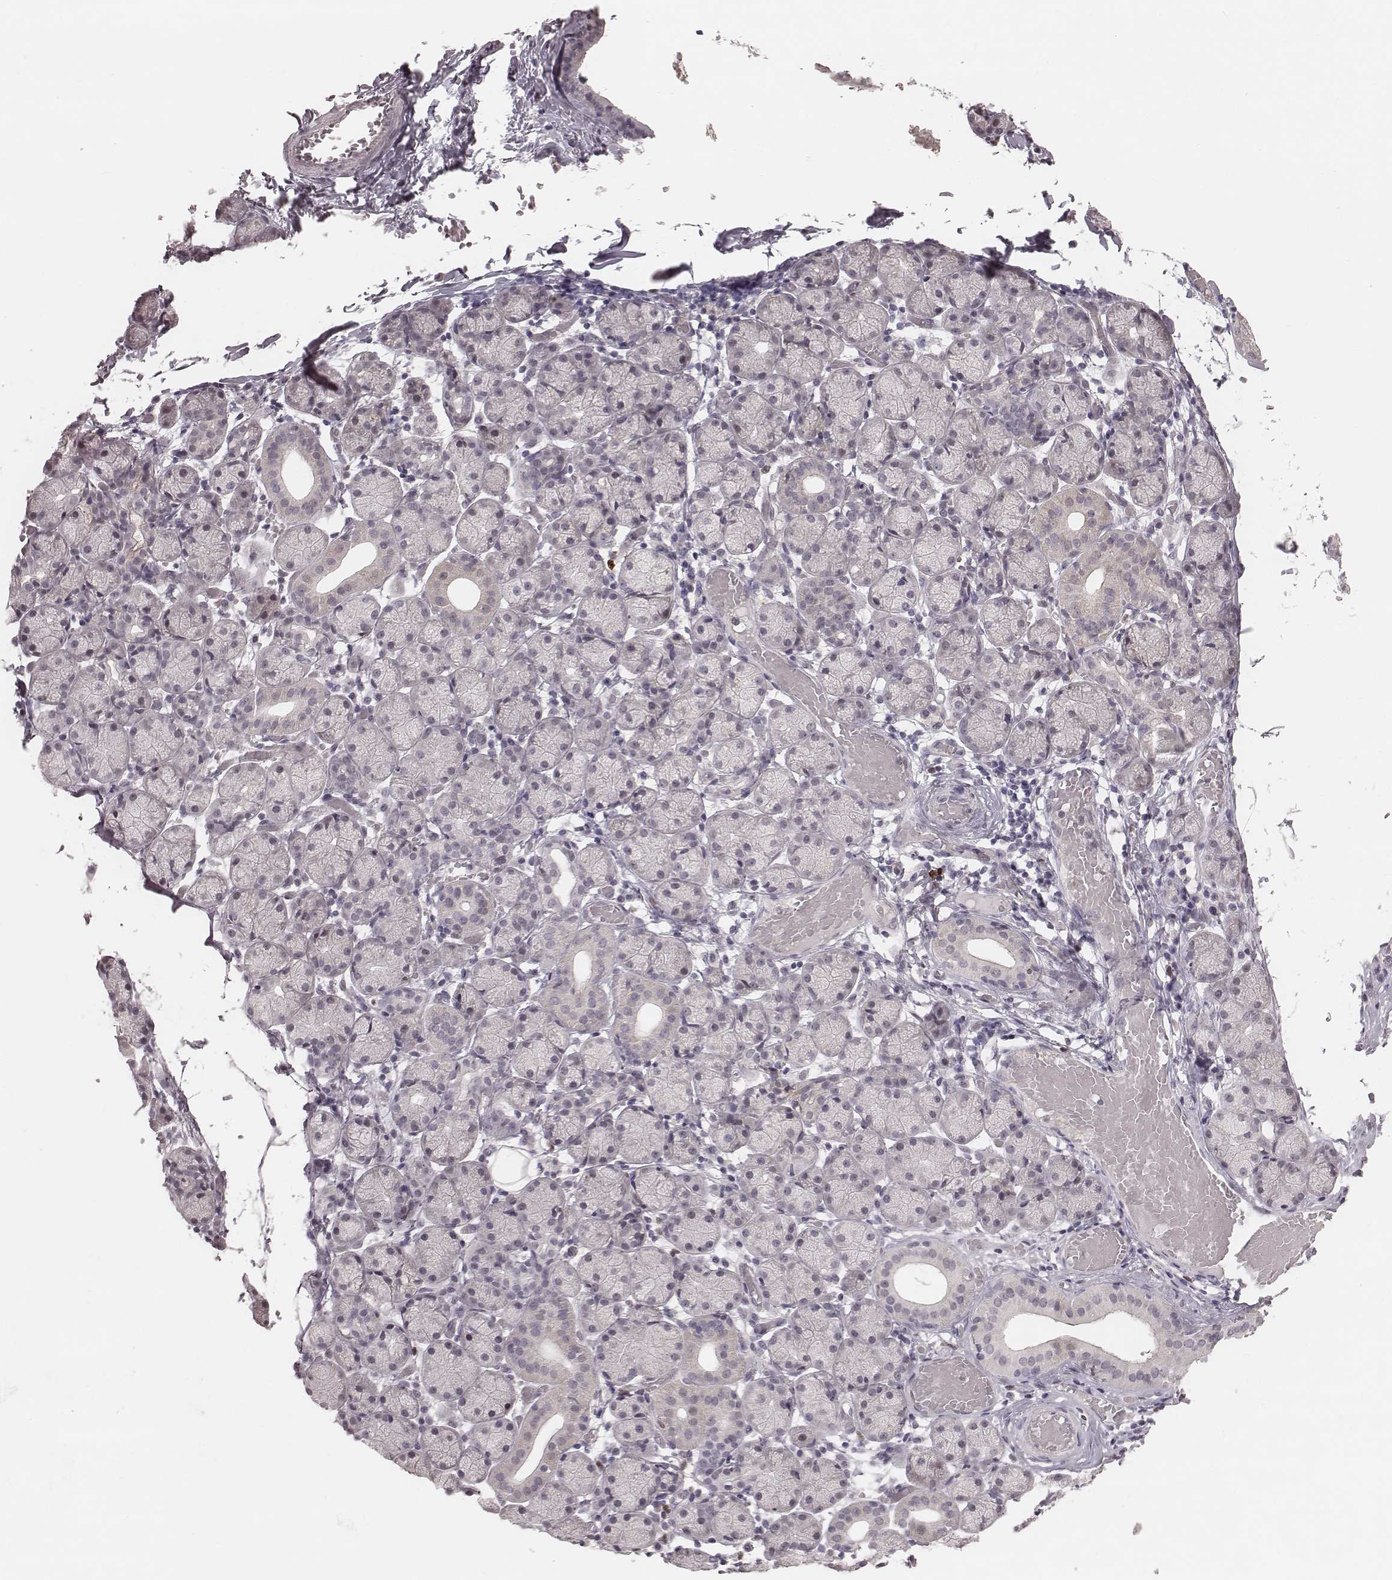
{"staining": {"intensity": "negative", "quantity": "none", "location": "none"}, "tissue": "salivary gland", "cell_type": "Glandular cells", "image_type": "normal", "snomed": [{"axis": "morphology", "description": "Normal tissue, NOS"}, {"axis": "topography", "description": "Salivary gland"}], "caption": "A histopathology image of salivary gland stained for a protein shows no brown staining in glandular cells. The staining is performed using DAB (3,3'-diaminobenzidine) brown chromogen with nuclei counter-stained in using hematoxylin.", "gene": "IQCG", "patient": {"sex": "female", "age": 24}}